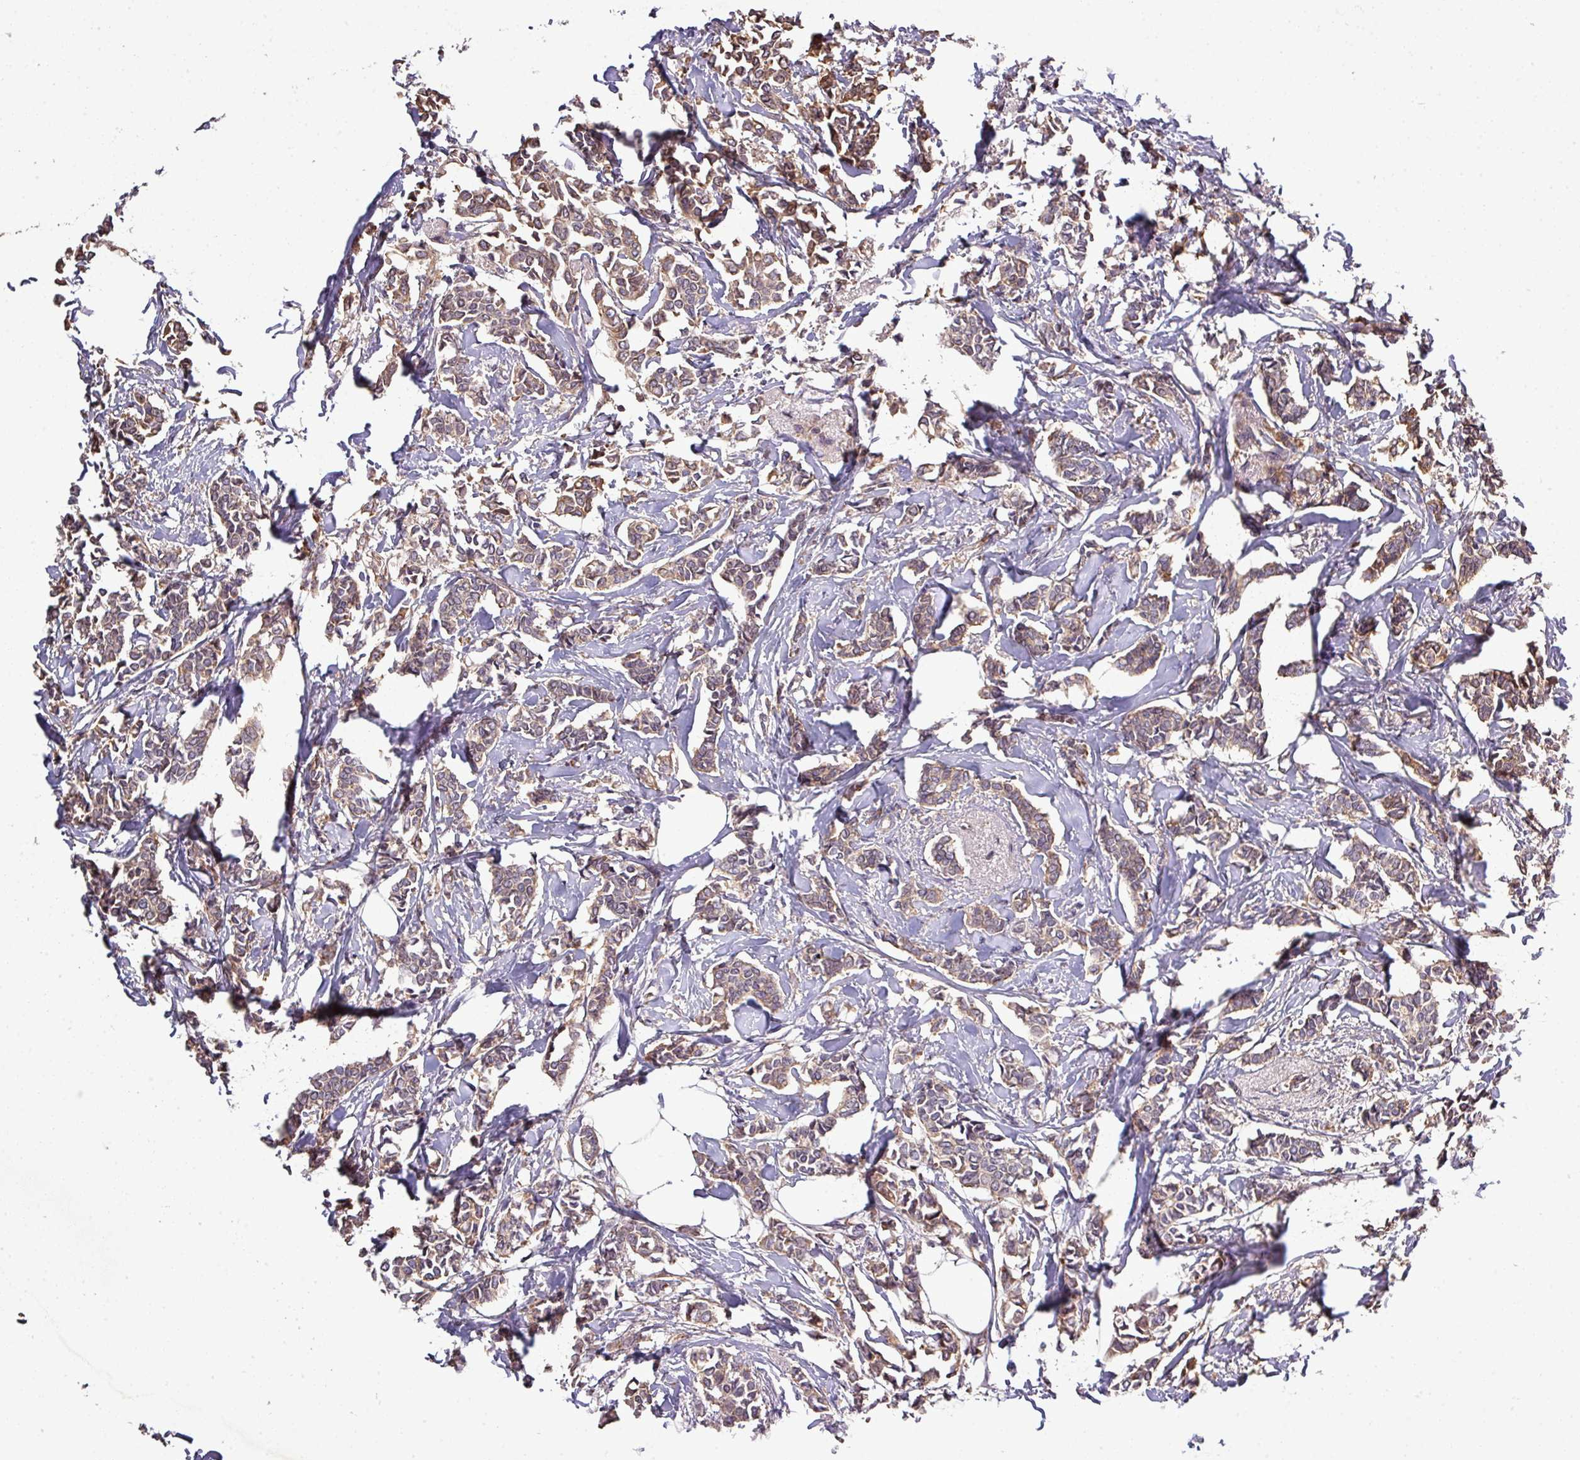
{"staining": {"intensity": "moderate", "quantity": ">75%", "location": "cytoplasmic/membranous"}, "tissue": "breast cancer", "cell_type": "Tumor cells", "image_type": "cancer", "snomed": [{"axis": "morphology", "description": "Duct carcinoma"}, {"axis": "topography", "description": "Breast"}], "caption": "Moderate cytoplasmic/membranous expression for a protein is seen in about >75% of tumor cells of infiltrating ductal carcinoma (breast) using immunohistochemistry.", "gene": "LRRC74B", "patient": {"sex": "female", "age": 41}}